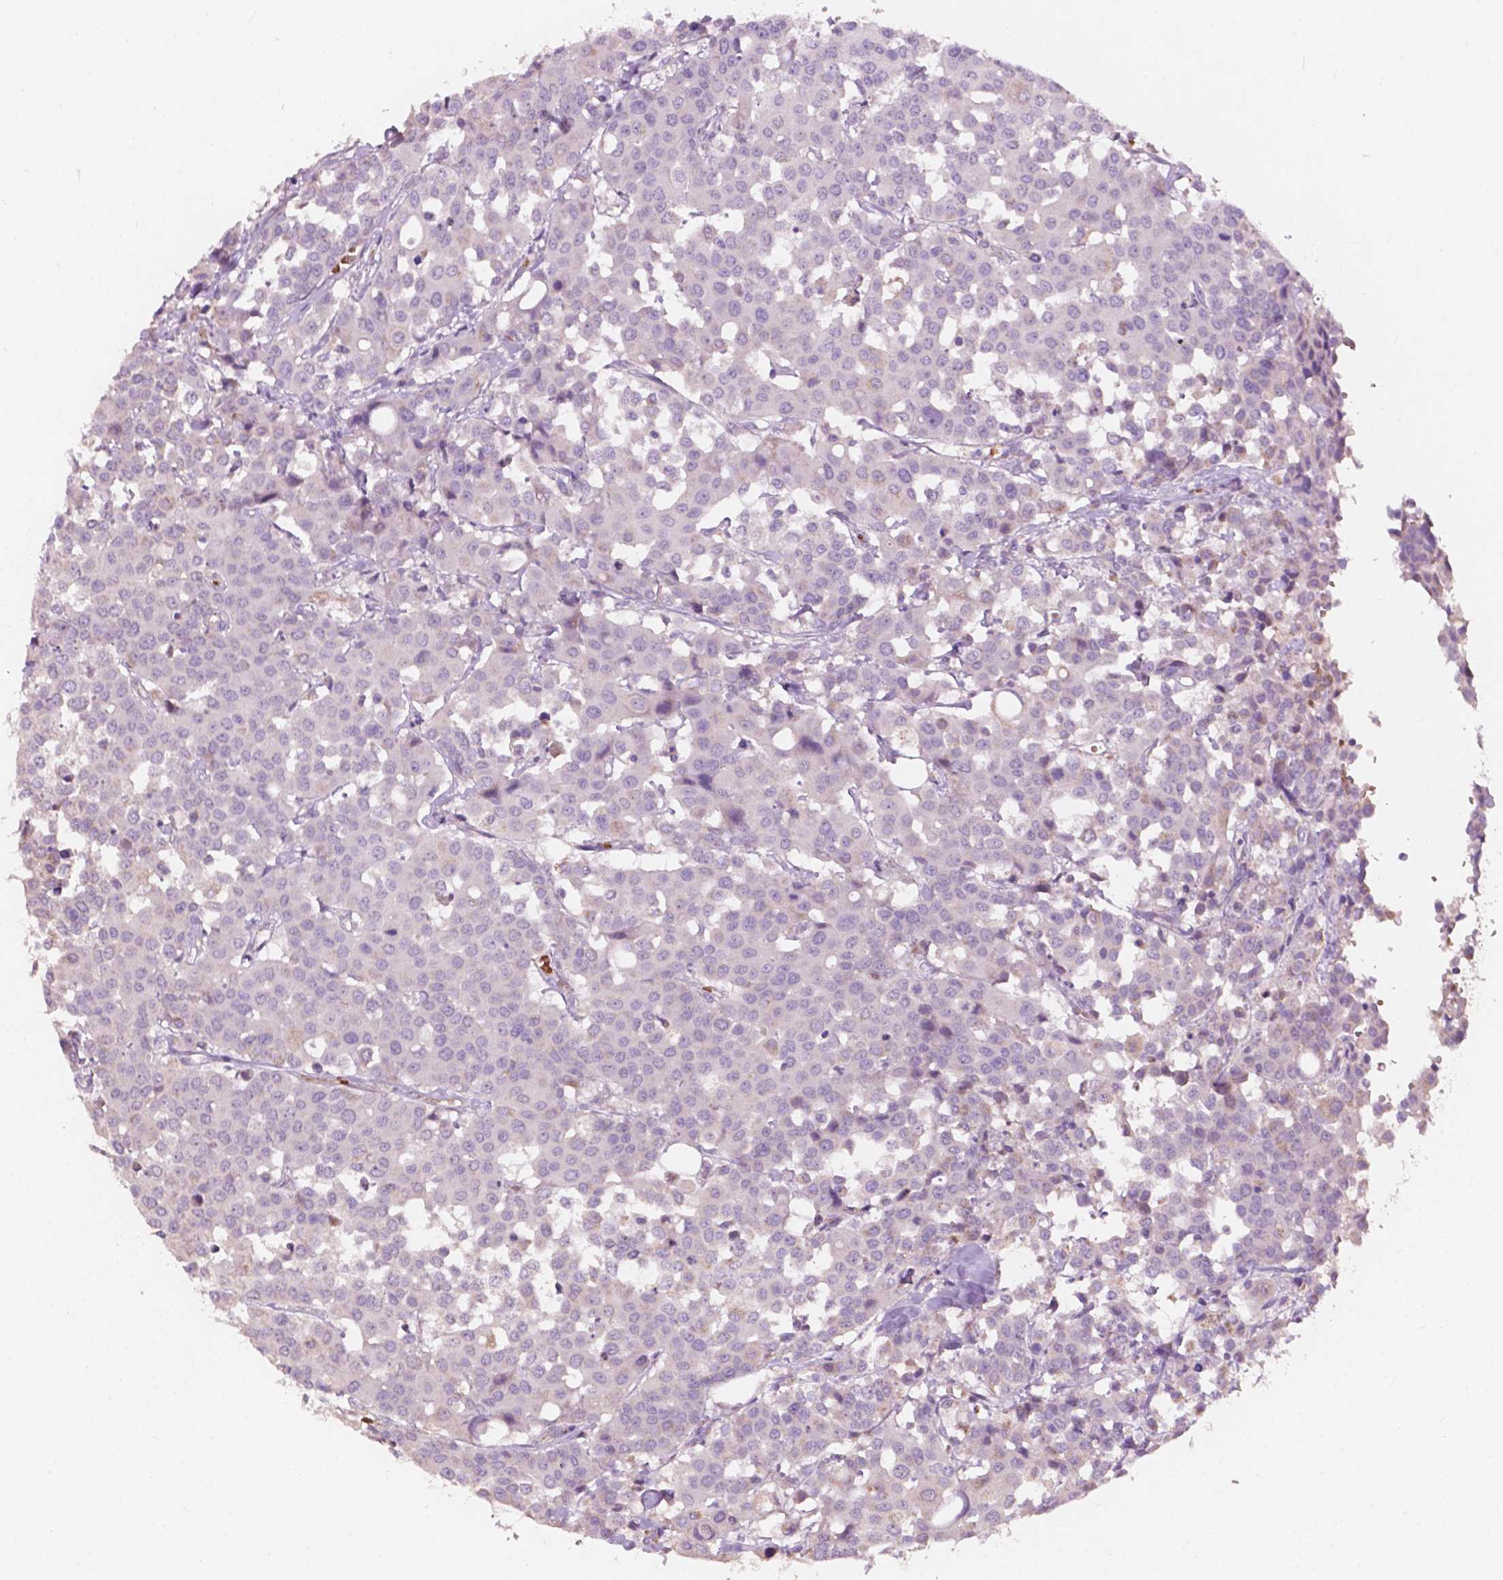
{"staining": {"intensity": "negative", "quantity": "none", "location": "none"}, "tissue": "carcinoid", "cell_type": "Tumor cells", "image_type": "cancer", "snomed": [{"axis": "morphology", "description": "Carcinoid, malignant, NOS"}, {"axis": "topography", "description": "Colon"}], "caption": "Immunohistochemical staining of human malignant carcinoid displays no significant staining in tumor cells. (Stains: DAB immunohistochemistry (IHC) with hematoxylin counter stain, Microscopy: brightfield microscopy at high magnification).", "gene": "NDUFS1", "patient": {"sex": "male", "age": 81}}